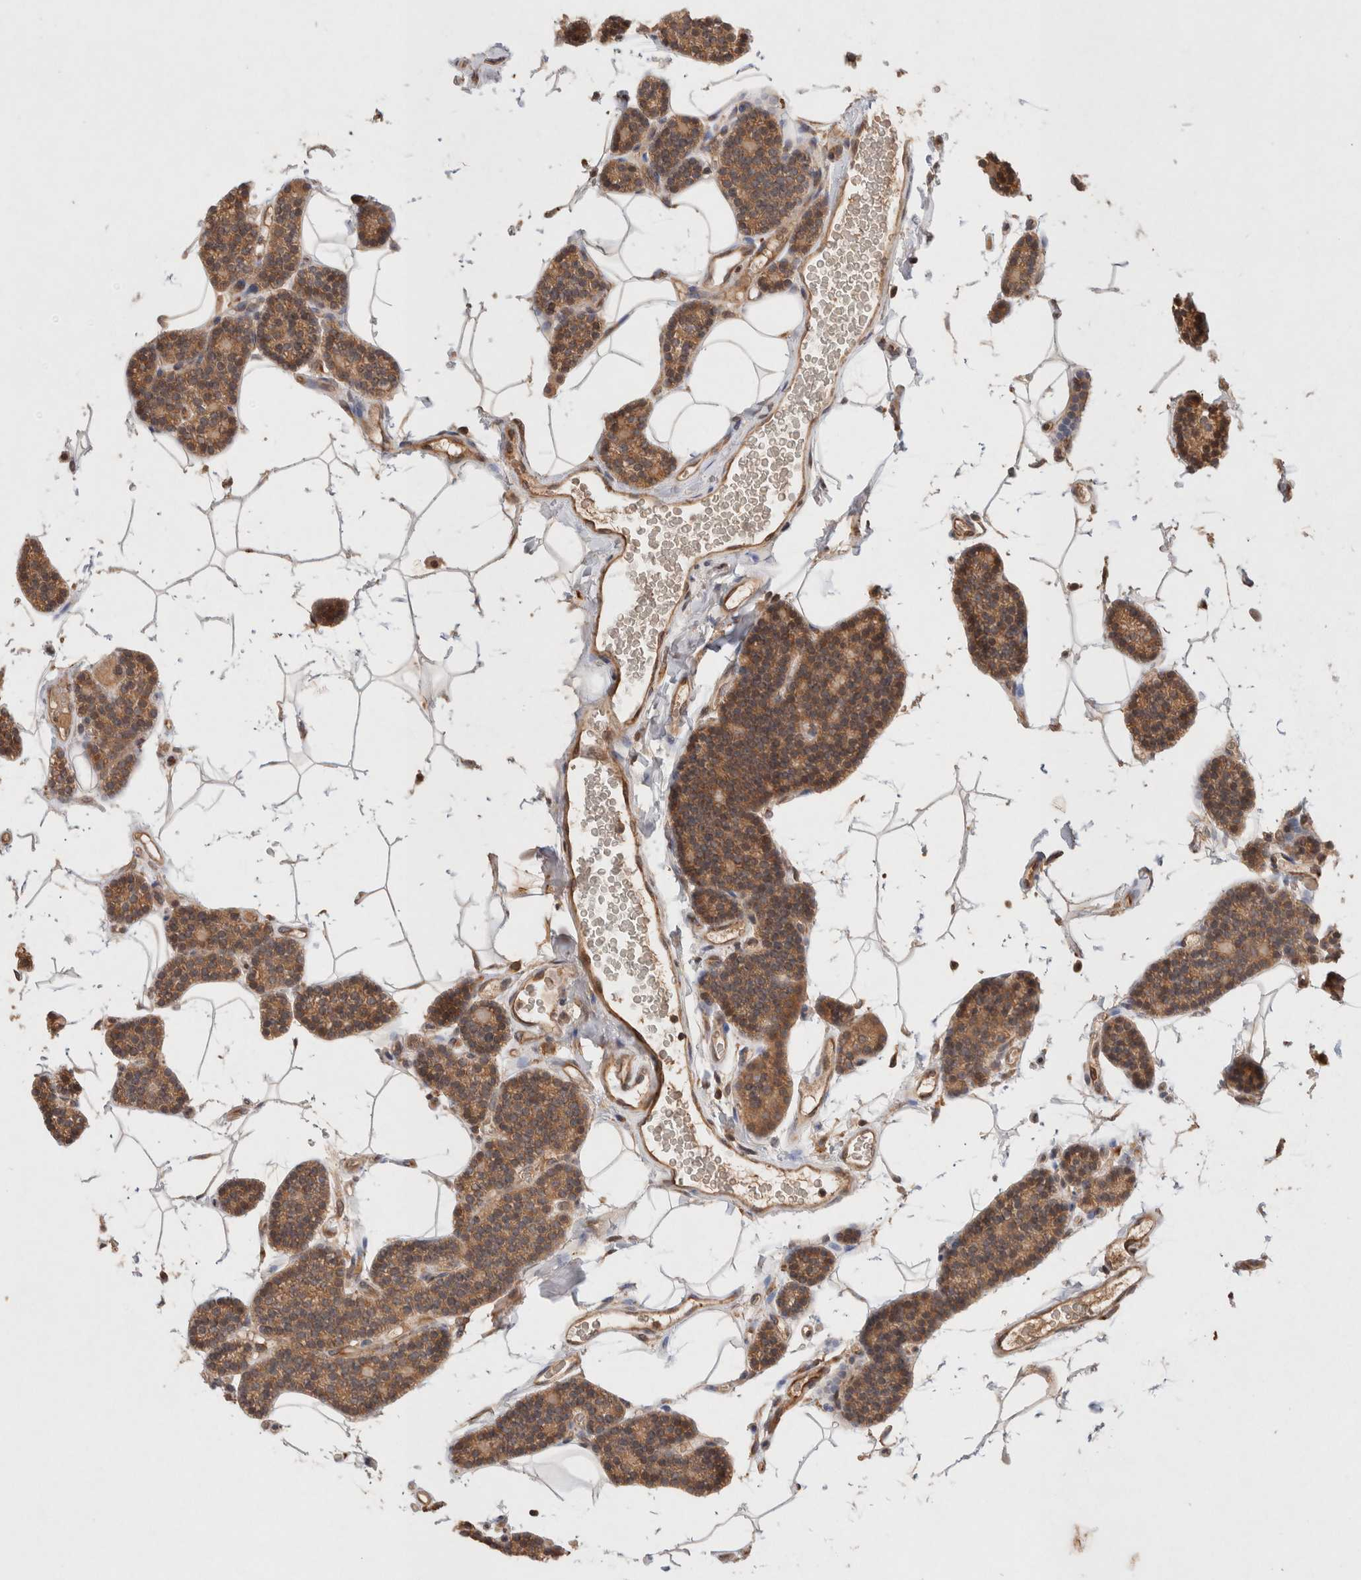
{"staining": {"intensity": "moderate", "quantity": ">75%", "location": "cytoplasmic/membranous"}, "tissue": "parathyroid gland", "cell_type": "Glandular cells", "image_type": "normal", "snomed": [{"axis": "morphology", "description": "Normal tissue, NOS"}, {"axis": "topography", "description": "Parathyroid gland"}], "caption": "Protein staining shows moderate cytoplasmic/membranous staining in approximately >75% of glandular cells in benign parathyroid gland. (DAB IHC, brown staining for protein, blue staining for nuclei).", "gene": "KLHL20", "patient": {"sex": "male", "age": 52}}